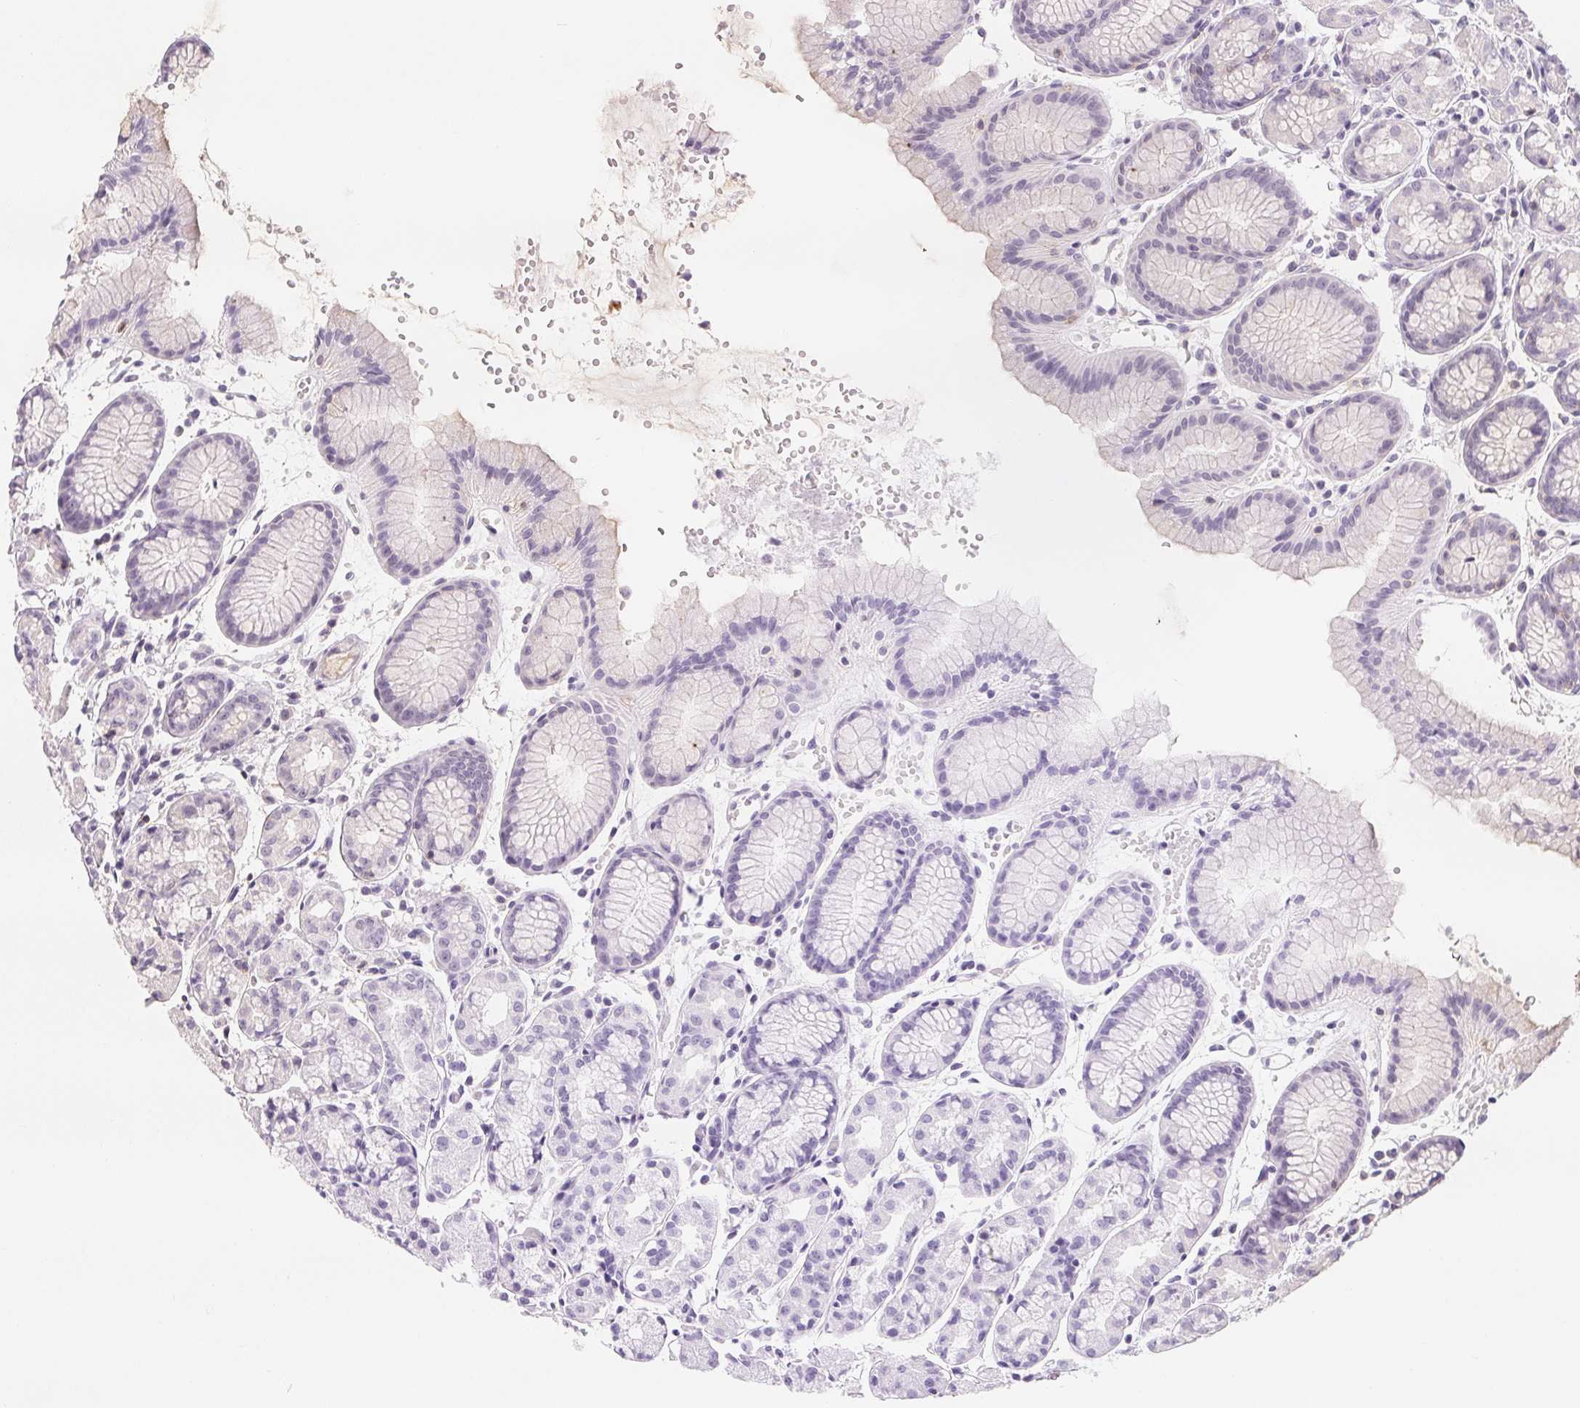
{"staining": {"intensity": "negative", "quantity": "none", "location": "none"}, "tissue": "stomach", "cell_type": "Glandular cells", "image_type": "normal", "snomed": [{"axis": "morphology", "description": "Normal tissue, NOS"}, {"axis": "topography", "description": "Stomach, upper"}], "caption": "DAB immunohistochemical staining of normal human stomach shows no significant staining in glandular cells.", "gene": "CD69", "patient": {"sex": "male", "age": 47}}